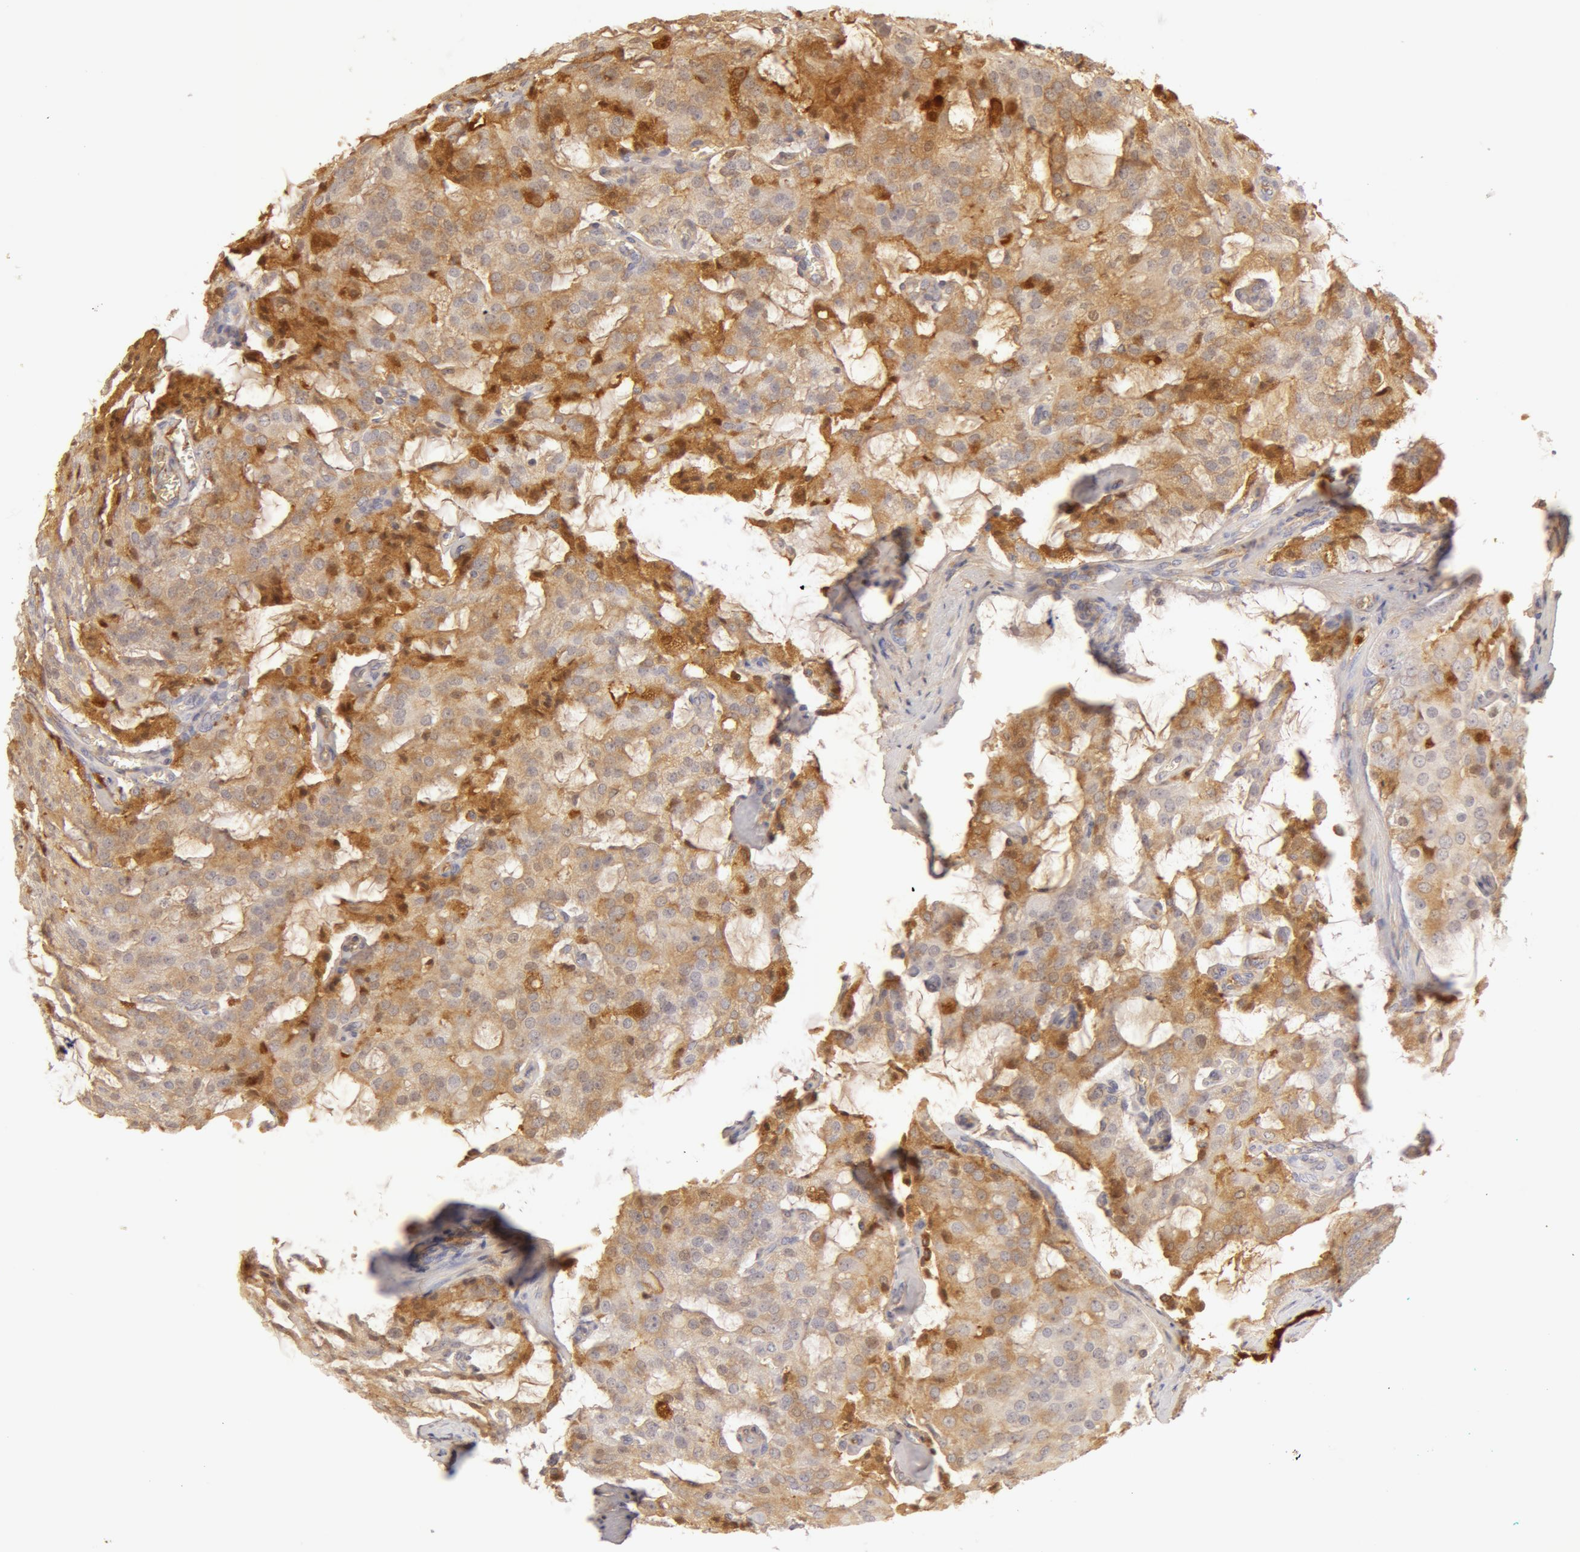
{"staining": {"intensity": "negative", "quantity": "none", "location": "none"}, "tissue": "prostate cancer", "cell_type": "Tumor cells", "image_type": "cancer", "snomed": [{"axis": "morphology", "description": "Adenocarcinoma, Medium grade"}, {"axis": "topography", "description": "Prostate"}], "caption": "Photomicrograph shows no significant protein staining in tumor cells of adenocarcinoma (medium-grade) (prostate). The staining is performed using DAB (3,3'-diaminobenzidine) brown chromogen with nuclei counter-stained in using hematoxylin.", "gene": "AHSG", "patient": {"sex": "male", "age": 60}}